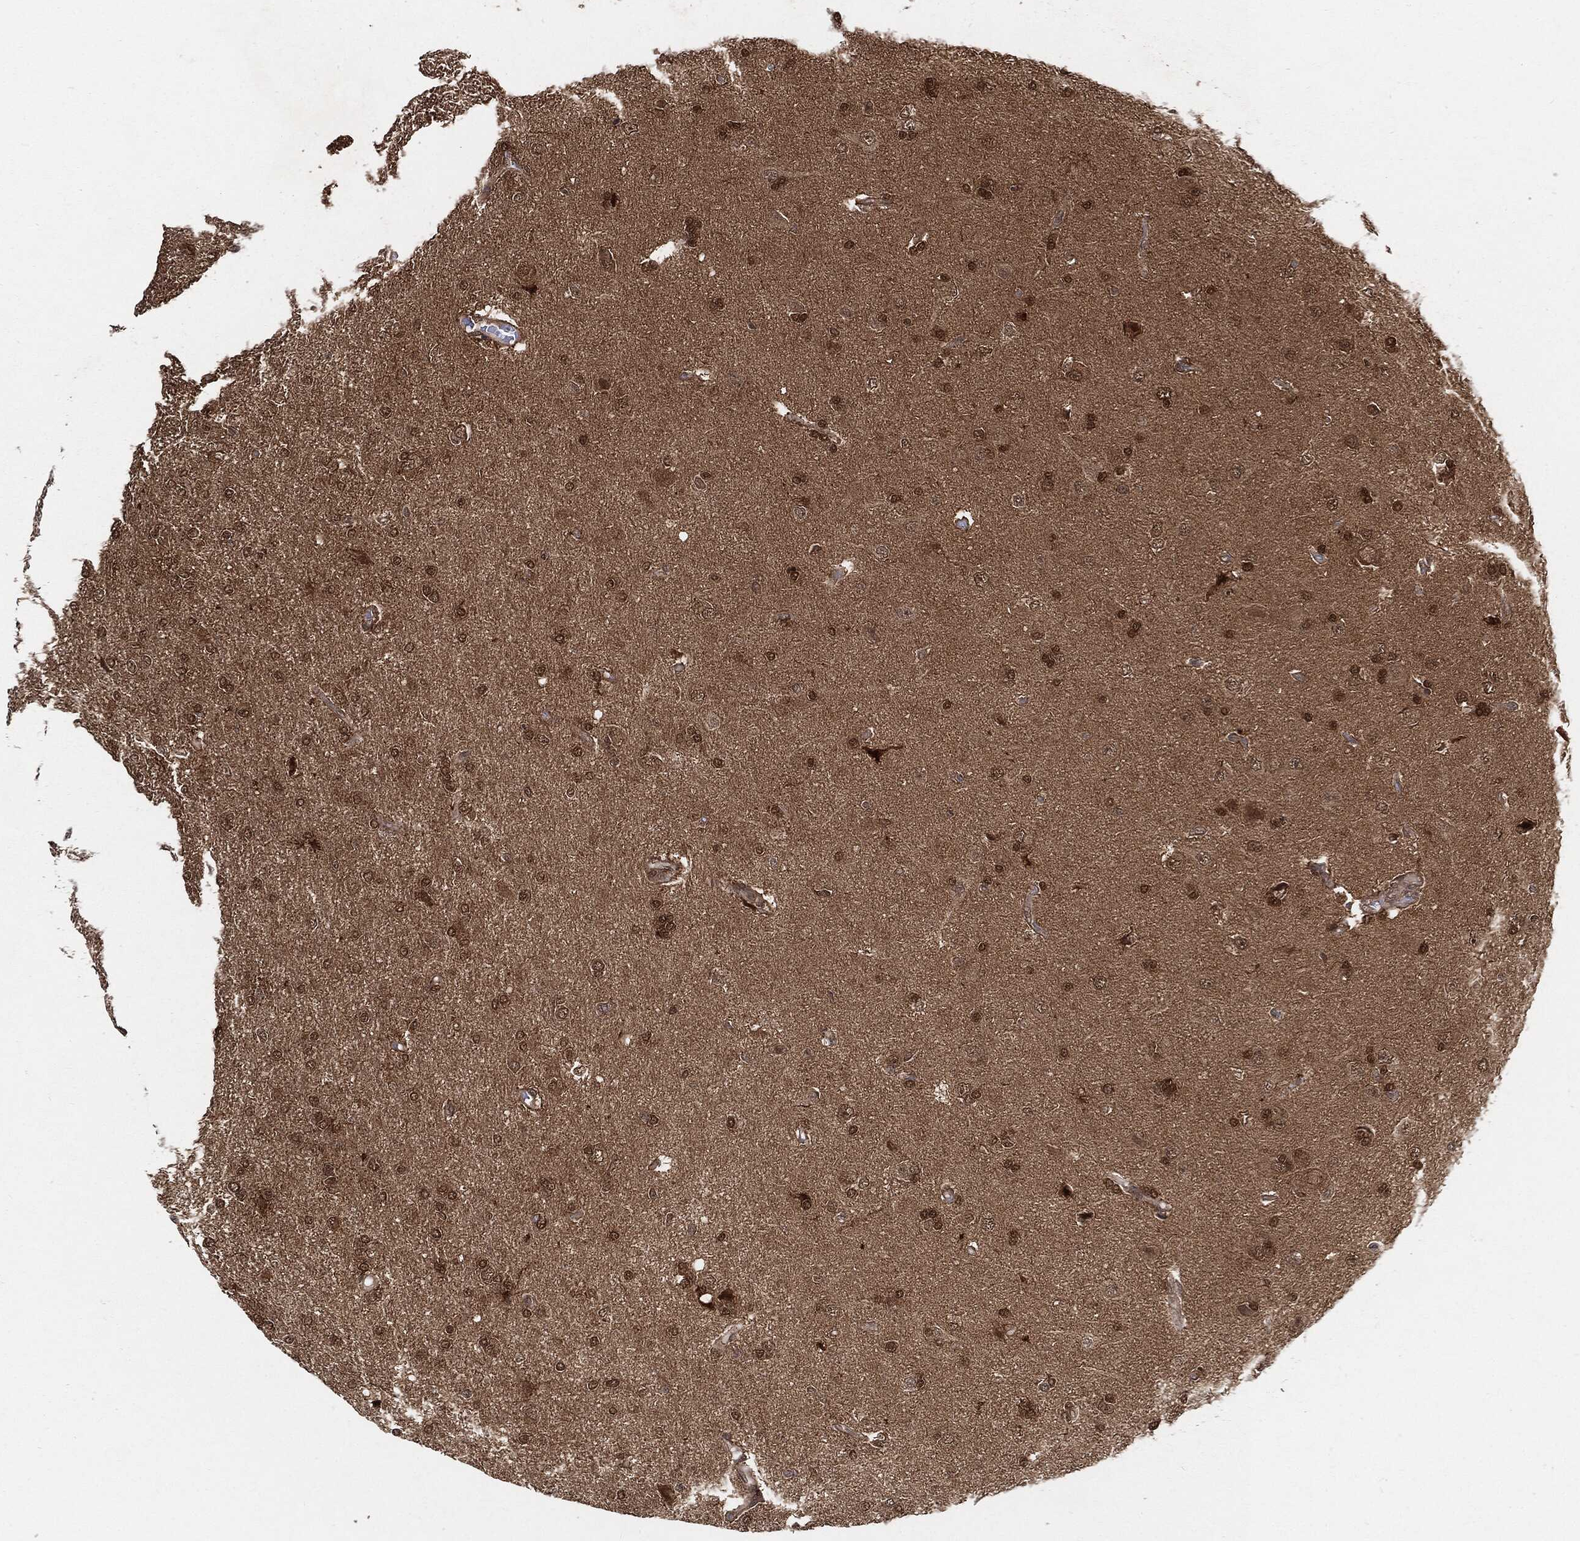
{"staining": {"intensity": "moderate", "quantity": "25%-75%", "location": "cytoplasmic/membranous,nuclear"}, "tissue": "glioma", "cell_type": "Tumor cells", "image_type": "cancer", "snomed": [{"axis": "morphology", "description": "Glioma, malignant, High grade"}, {"axis": "topography", "description": "Cerebral cortex"}], "caption": "Malignant glioma (high-grade) stained with immunohistochemistry demonstrates moderate cytoplasmic/membranous and nuclear expression in approximately 25%-75% of tumor cells.", "gene": "CUTA", "patient": {"sex": "male", "age": 70}}